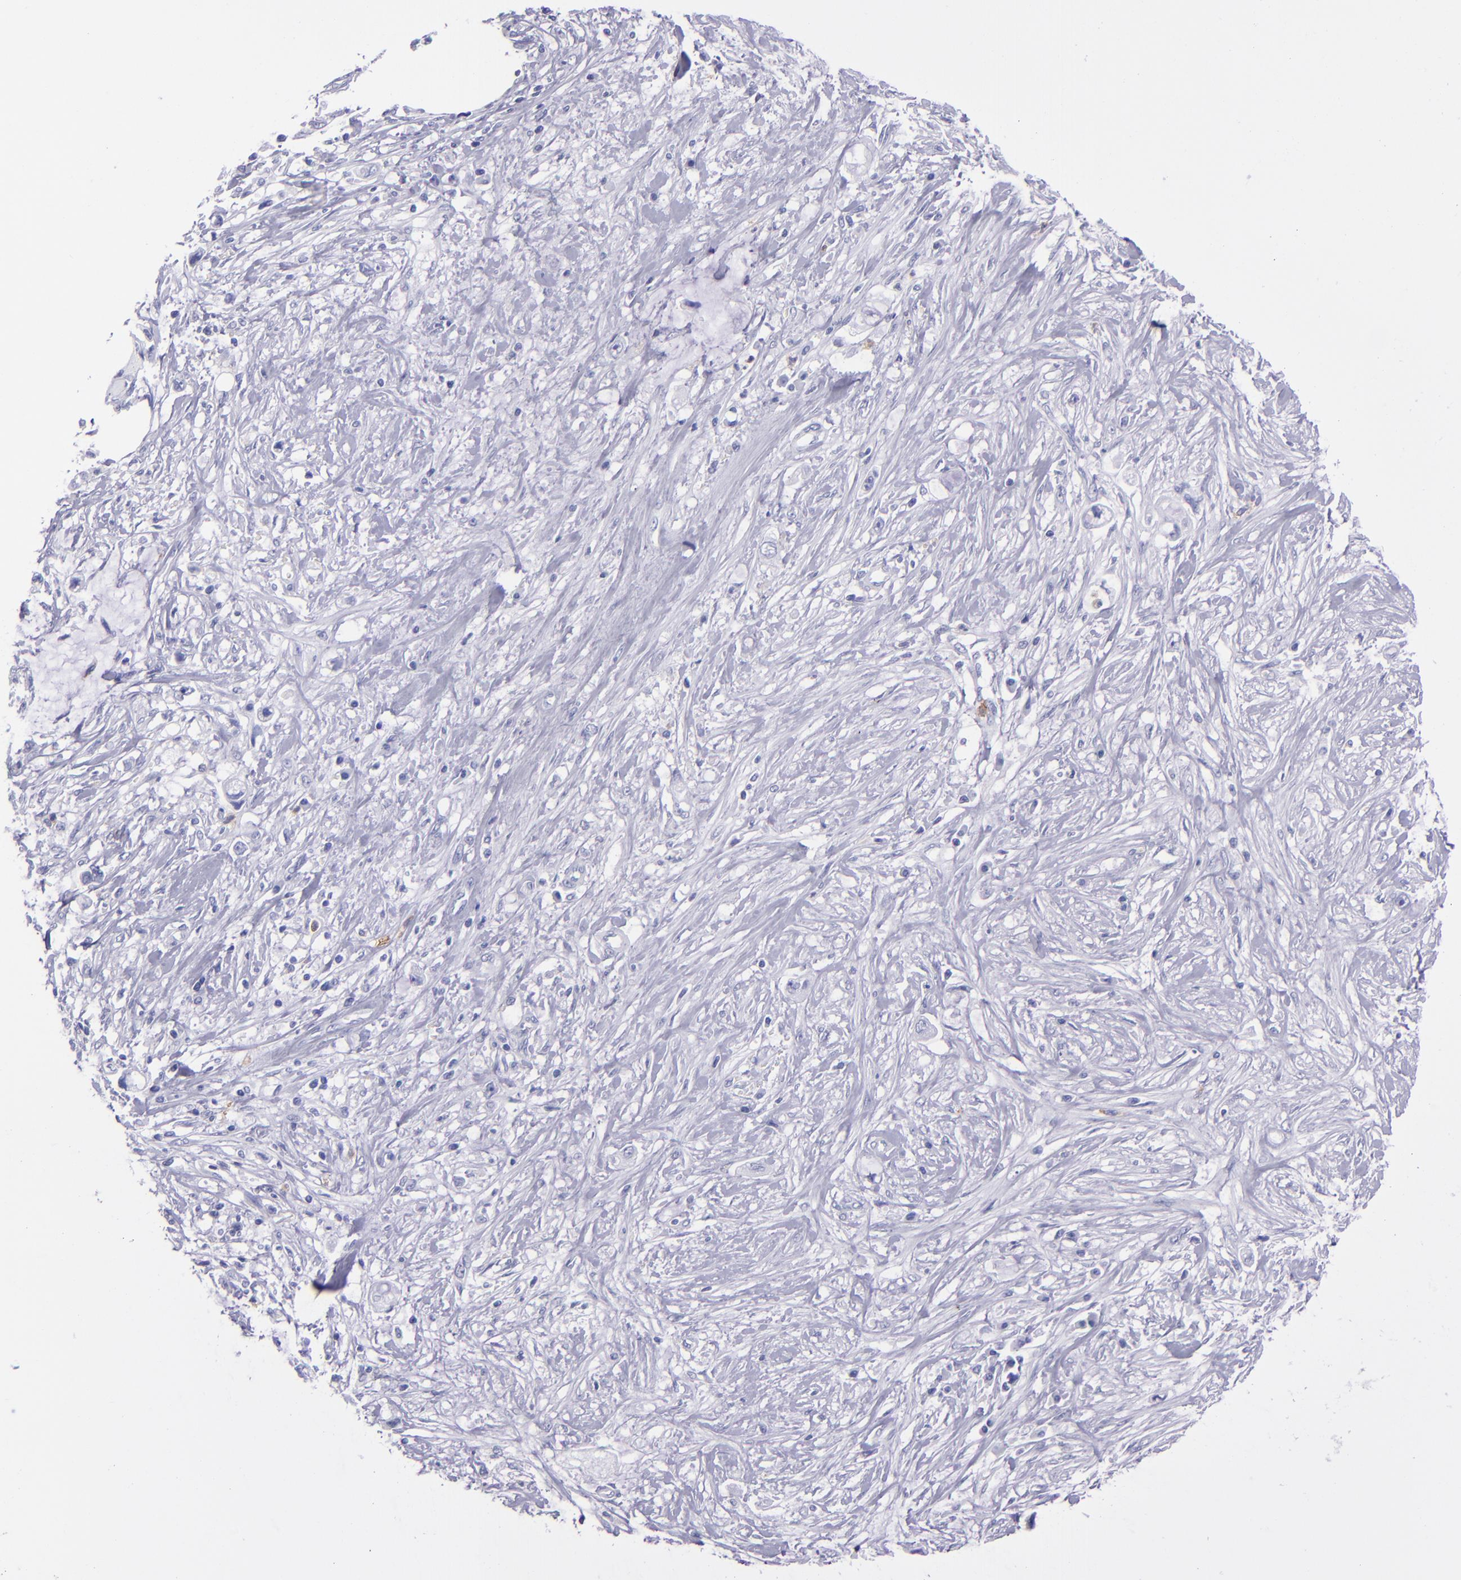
{"staining": {"intensity": "negative", "quantity": "none", "location": "none"}, "tissue": "pancreatic cancer", "cell_type": "Tumor cells", "image_type": "cancer", "snomed": [{"axis": "morphology", "description": "Adenocarcinoma, NOS"}, {"axis": "topography", "description": "Pancreas"}, {"axis": "topography", "description": "Stomach, upper"}], "caption": "An image of human pancreatic cancer (adenocarcinoma) is negative for staining in tumor cells.", "gene": "CR1", "patient": {"sex": "male", "age": 77}}